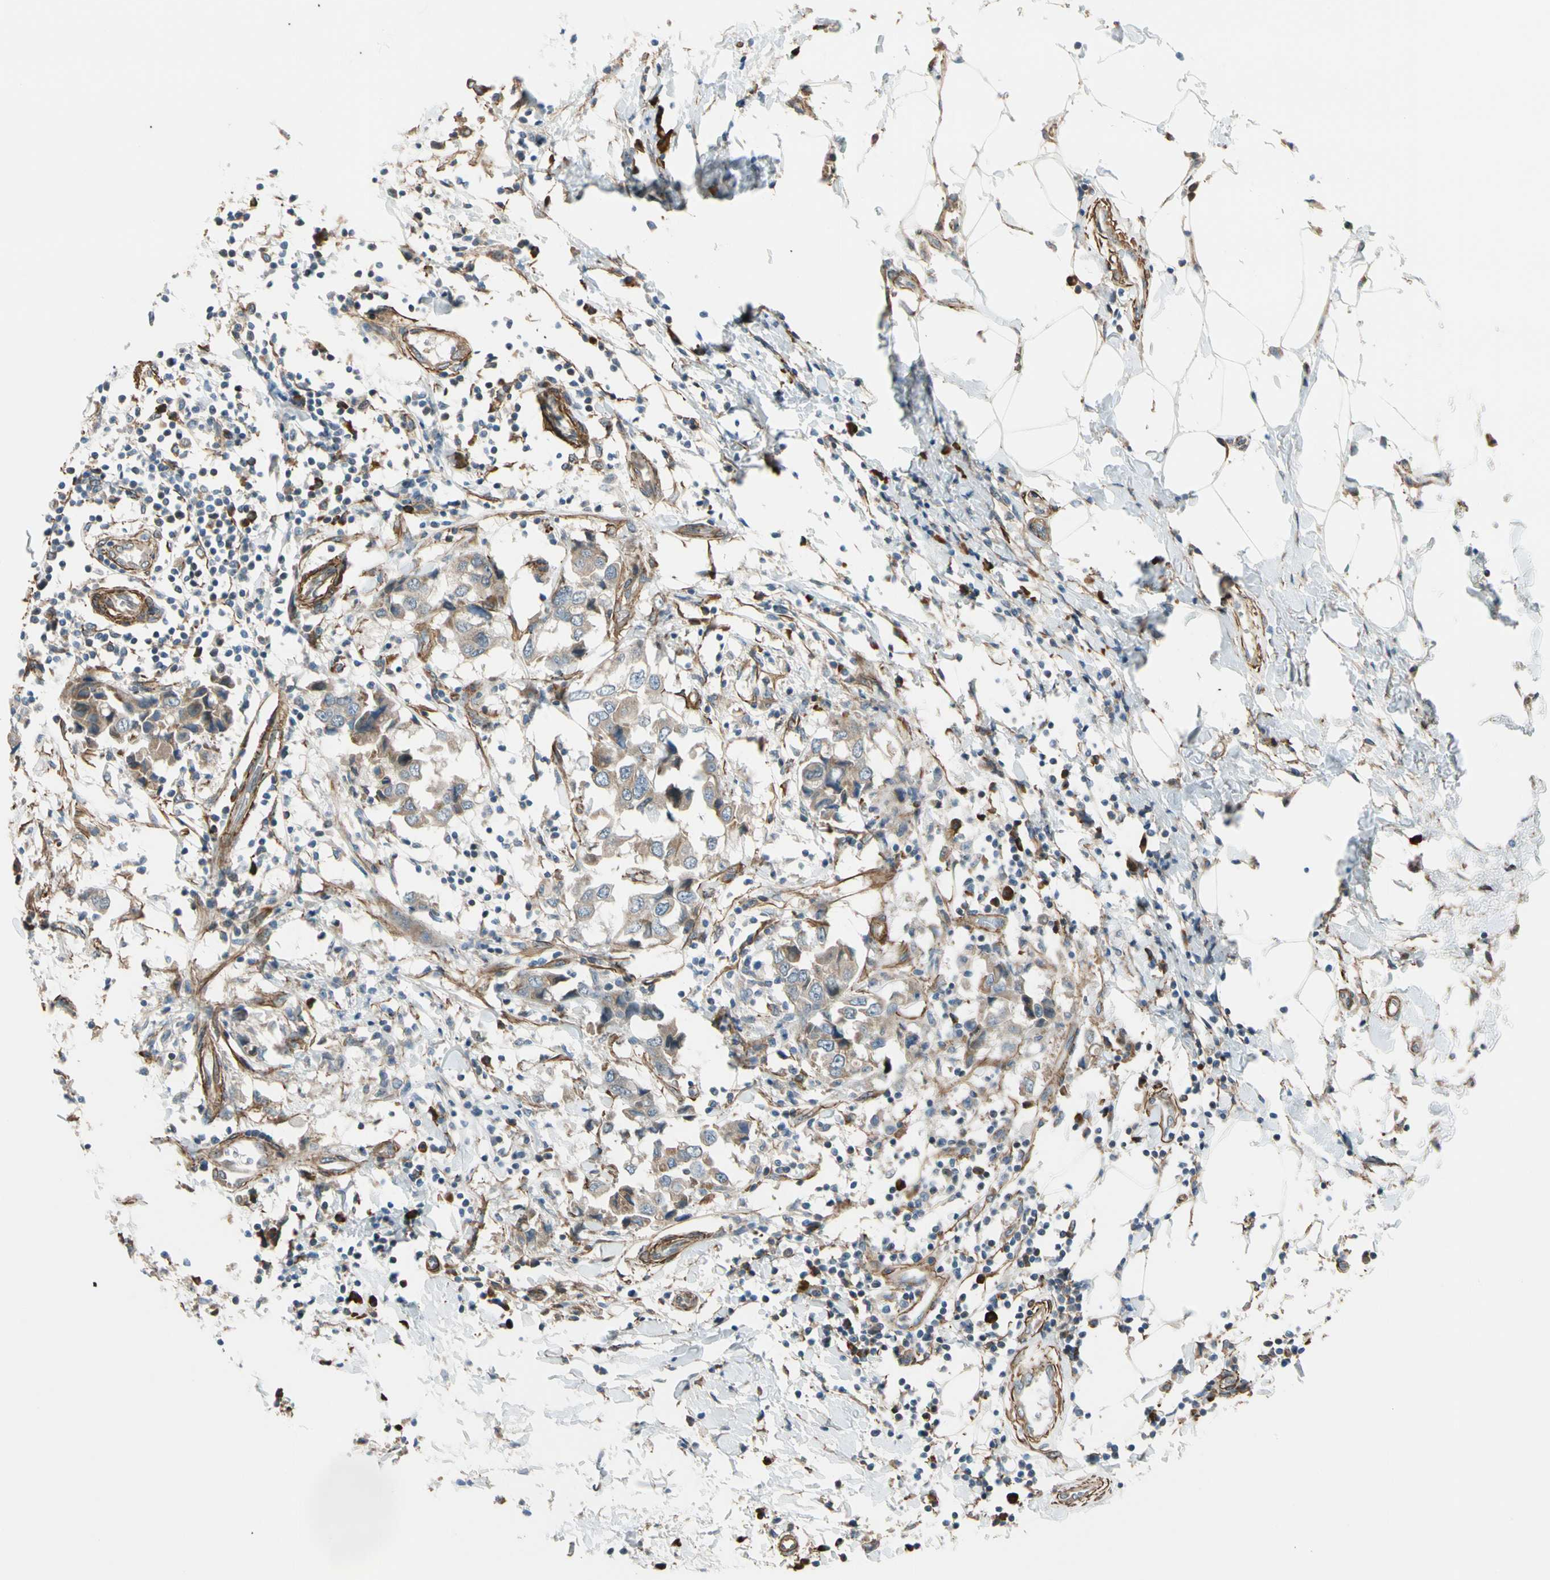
{"staining": {"intensity": "weak", "quantity": ">75%", "location": "cytoplasmic/membranous"}, "tissue": "breast cancer", "cell_type": "Tumor cells", "image_type": "cancer", "snomed": [{"axis": "morphology", "description": "Duct carcinoma"}, {"axis": "topography", "description": "Breast"}], "caption": "The immunohistochemical stain highlights weak cytoplasmic/membranous positivity in tumor cells of breast cancer (intraductal carcinoma) tissue.", "gene": "LIMK2", "patient": {"sex": "female", "age": 27}}